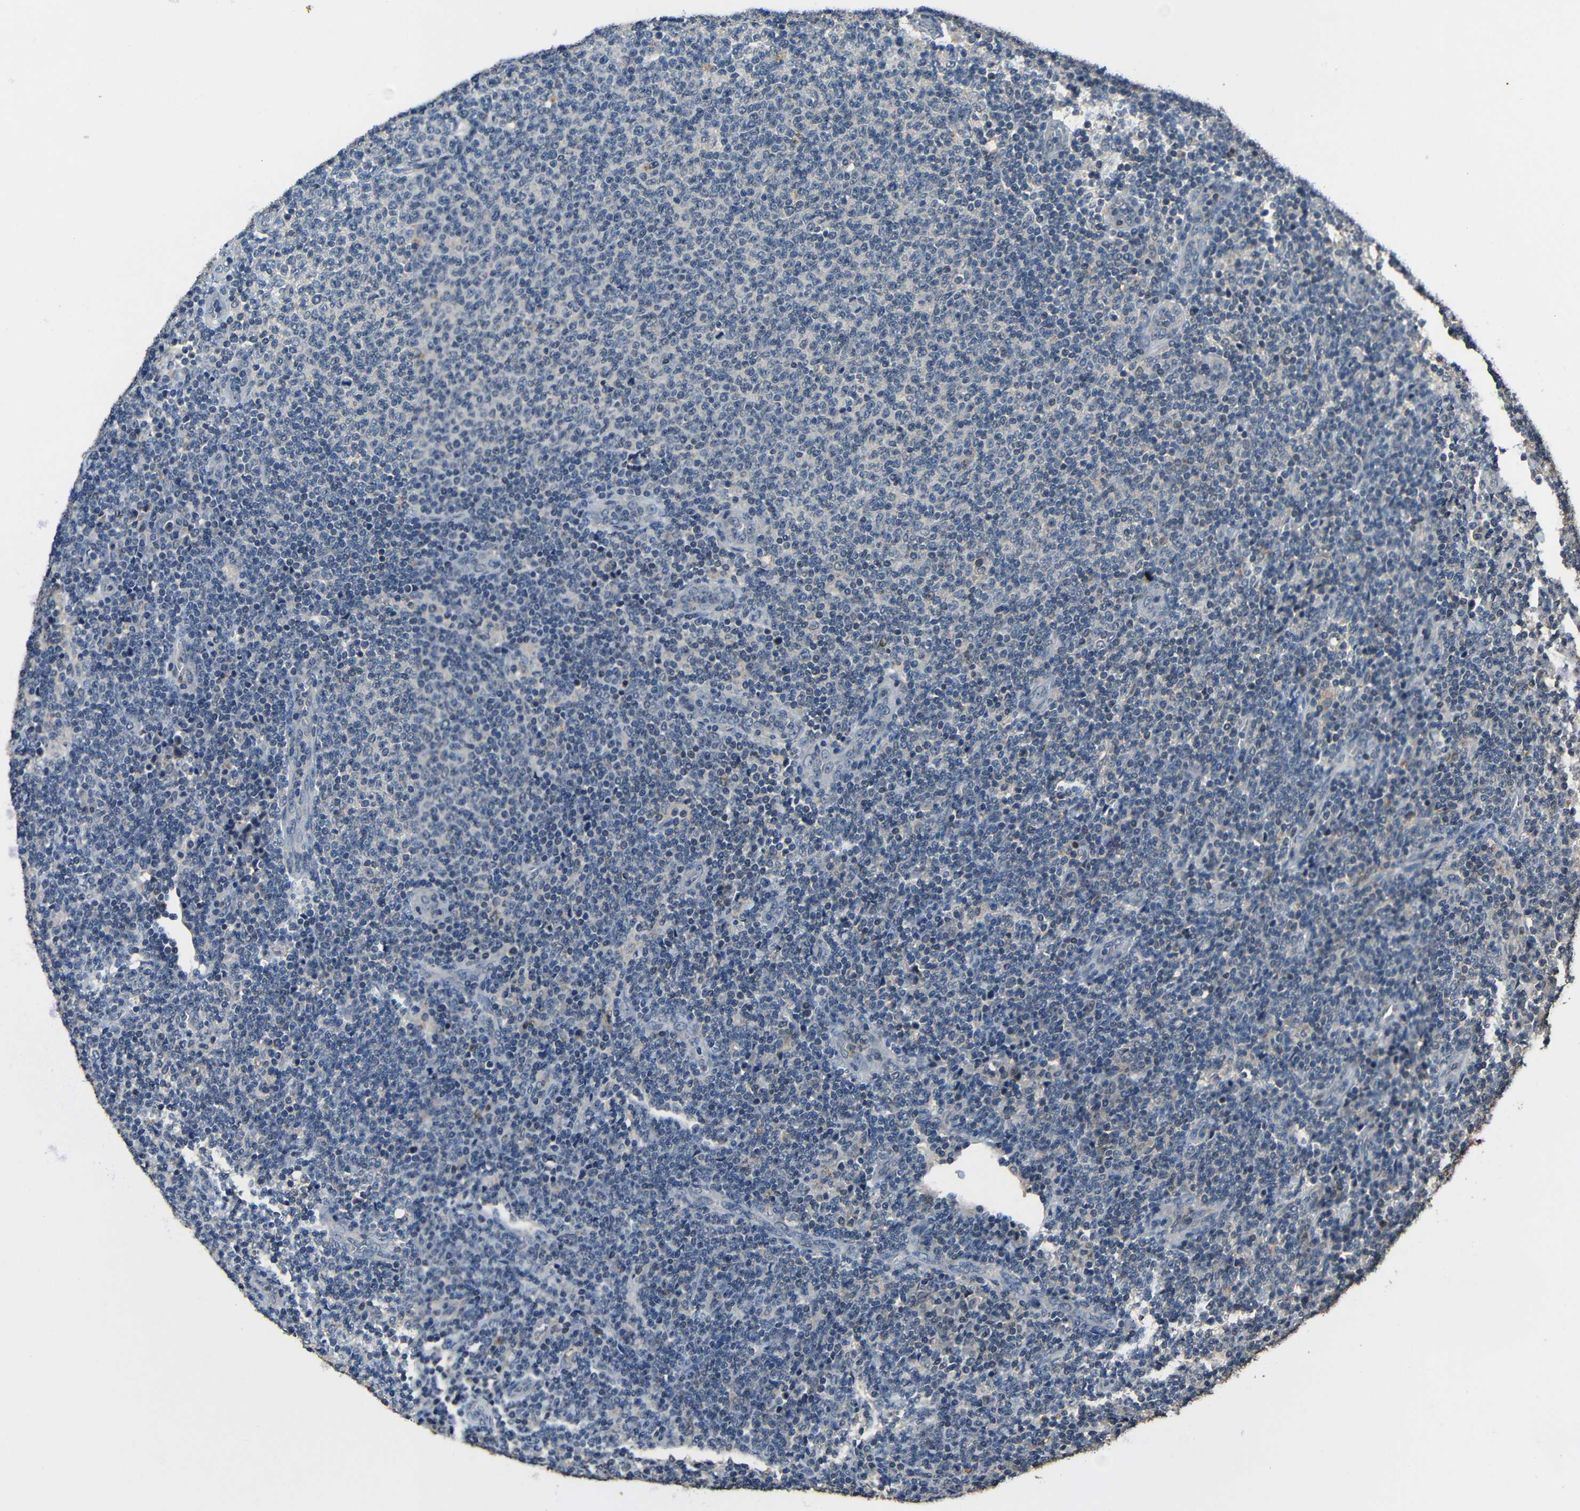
{"staining": {"intensity": "negative", "quantity": "none", "location": "none"}, "tissue": "lymphoma", "cell_type": "Tumor cells", "image_type": "cancer", "snomed": [{"axis": "morphology", "description": "Malignant lymphoma, non-Hodgkin's type, Low grade"}, {"axis": "topography", "description": "Lymph node"}], "caption": "There is no significant expression in tumor cells of lymphoma.", "gene": "C6orf89", "patient": {"sex": "male", "age": 66}}